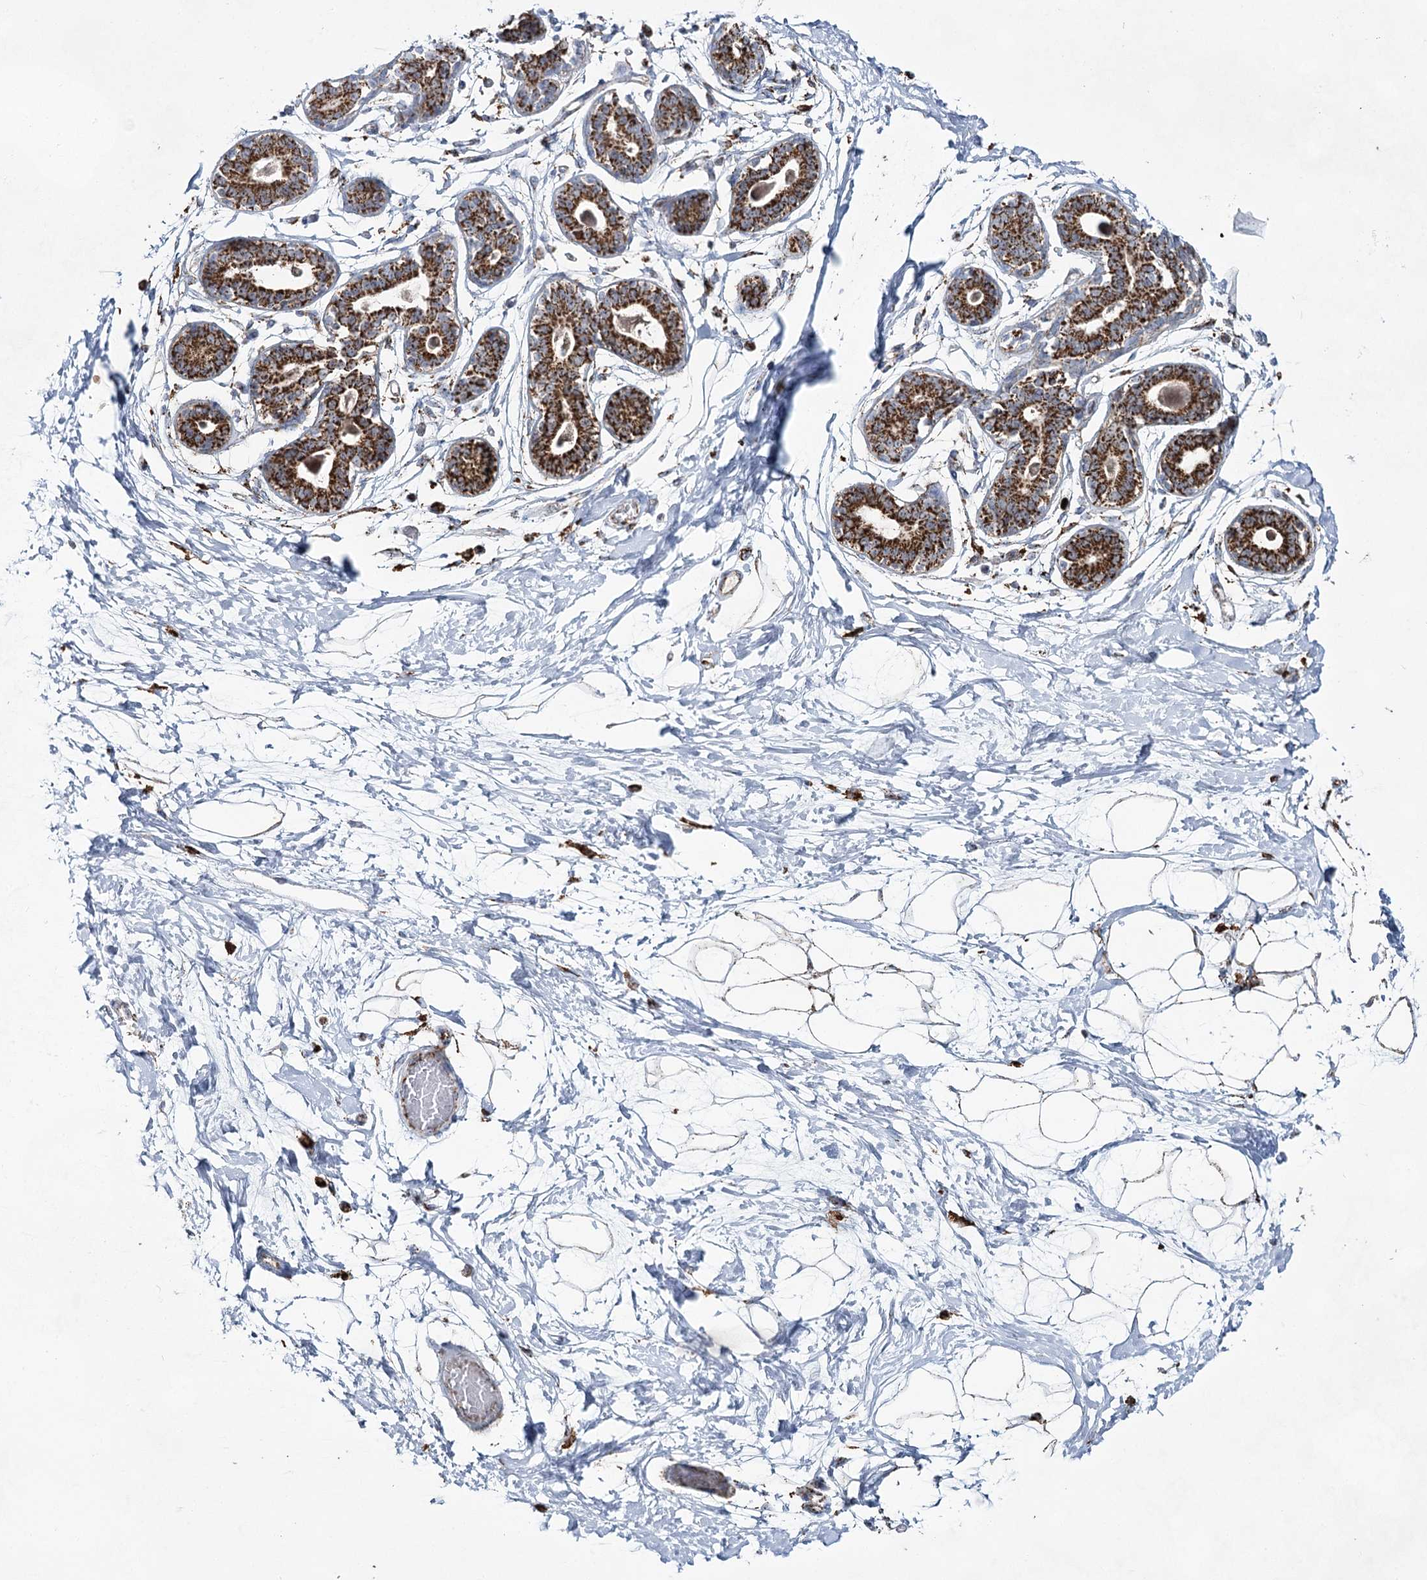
{"staining": {"intensity": "weak", "quantity": ">75%", "location": "cytoplasmic/membranous"}, "tissue": "breast", "cell_type": "Adipocytes", "image_type": "normal", "snomed": [{"axis": "morphology", "description": "Normal tissue, NOS"}, {"axis": "topography", "description": "Breast"}], "caption": "Protein expression analysis of normal human breast reveals weak cytoplasmic/membranous expression in approximately >75% of adipocytes. The staining was performed using DAB (3,3'-diaminobenzidine) to visualize the protein expression in brown, while the nuclei were stained in blue with hematoxylin (Magnification: 20x).", "gene": "CWF19L1", "patient": {"sex": "female", "age": 45}}